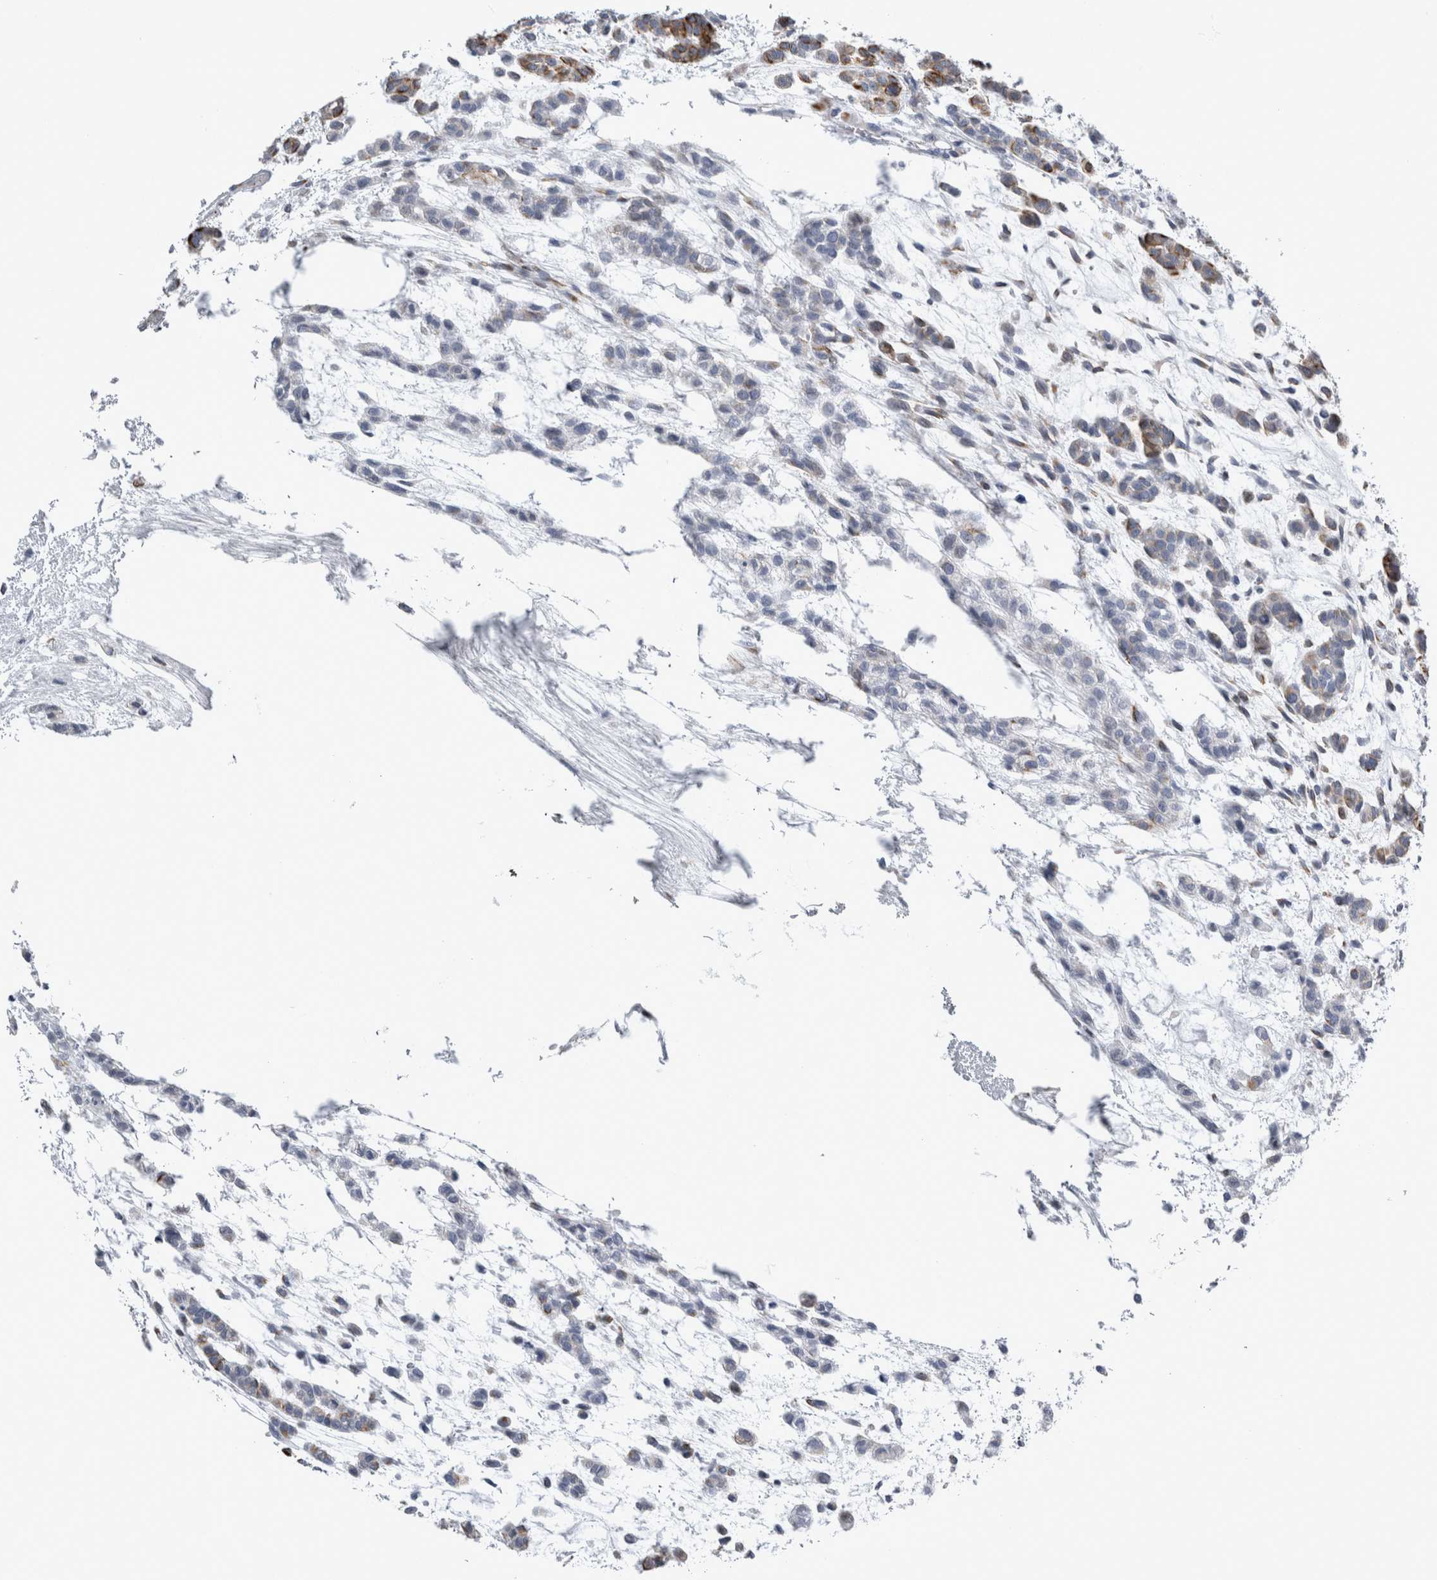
{"staining": {"intensity": "moderate", "quantity": "25%-75%", "location": "cytoplasmic/membranous"}, "tissue": "head and neck cancer", "cell_type": "Tumor cells", "image_type": "cancer", "snomed": [{"axis": "morphology", "description": "Adenocarcinoma, NOS"}, {"axis": "morphology", "description": "Adenoma, NOS"}, {"axis": "topography", "description": "Head-Neck"}], "caption": "Protein expression analysis of human adenoma (head and neck) reveals moderate cytoplasmic/membranous expression in about 25%-75% of tumor cells.", "gene": "VWDE", "patient": {"sex": "female", "age": 55}}